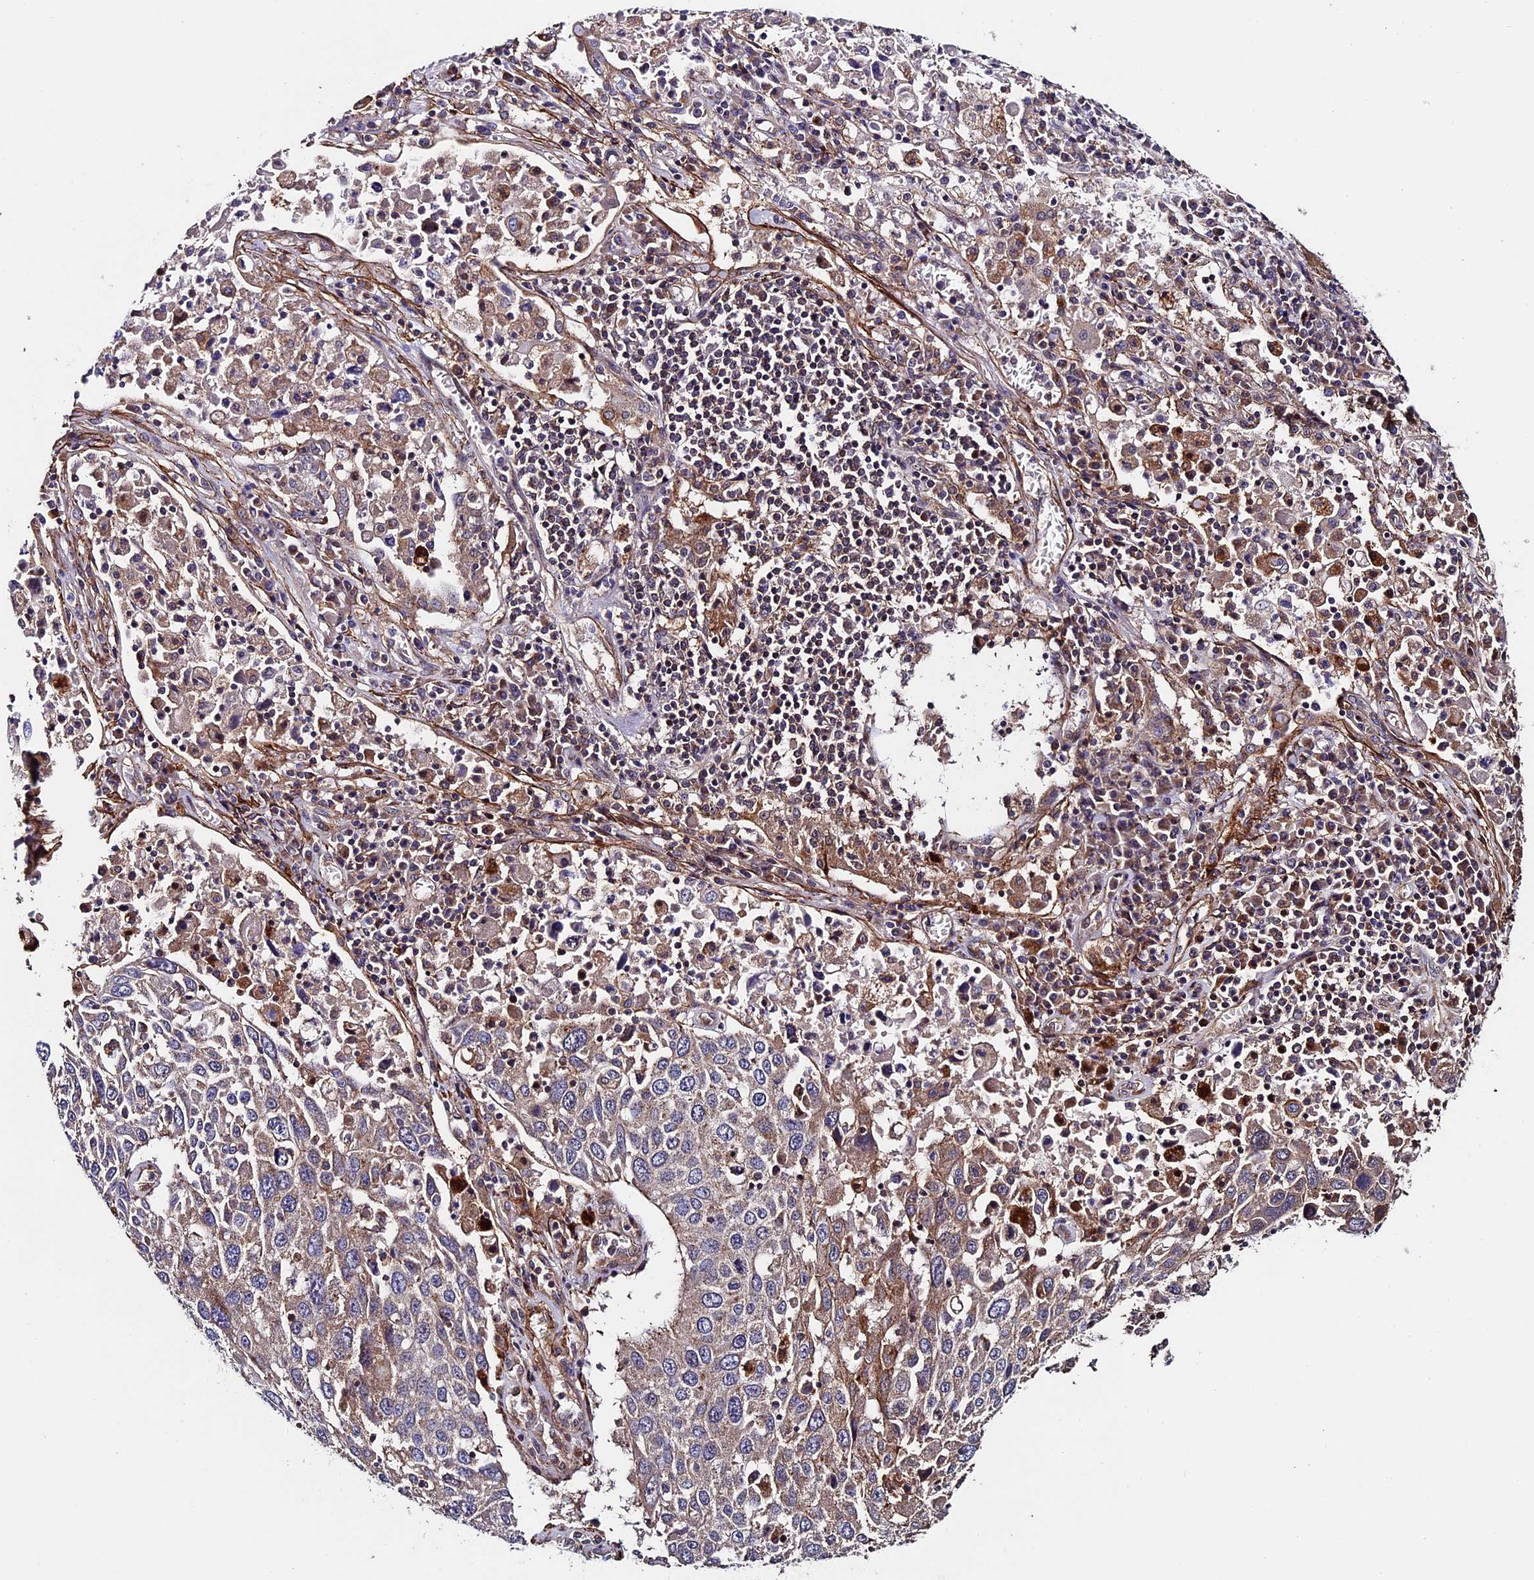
{"staining": {"intensity": "weak", "quantity": "<25%", "location": "cytoplasmic/membranous"}, "tissue": "lung cancer", "cell_type": "Tumor cells", "image_type": "cancer", "snomed": [{"axis": "morphology", "description": "Squamous cell carcinoma, NOS"}, {"axis": "topography", "description": "Lung"}], "caption": "This is a histopathology image of immunohistochemistry staining of lung cancer (squamous cell carcinoma), which shows no expression in tumor cells.", "gene": "SLC9A5", "patient": {"sex": "male", "age": 65}}